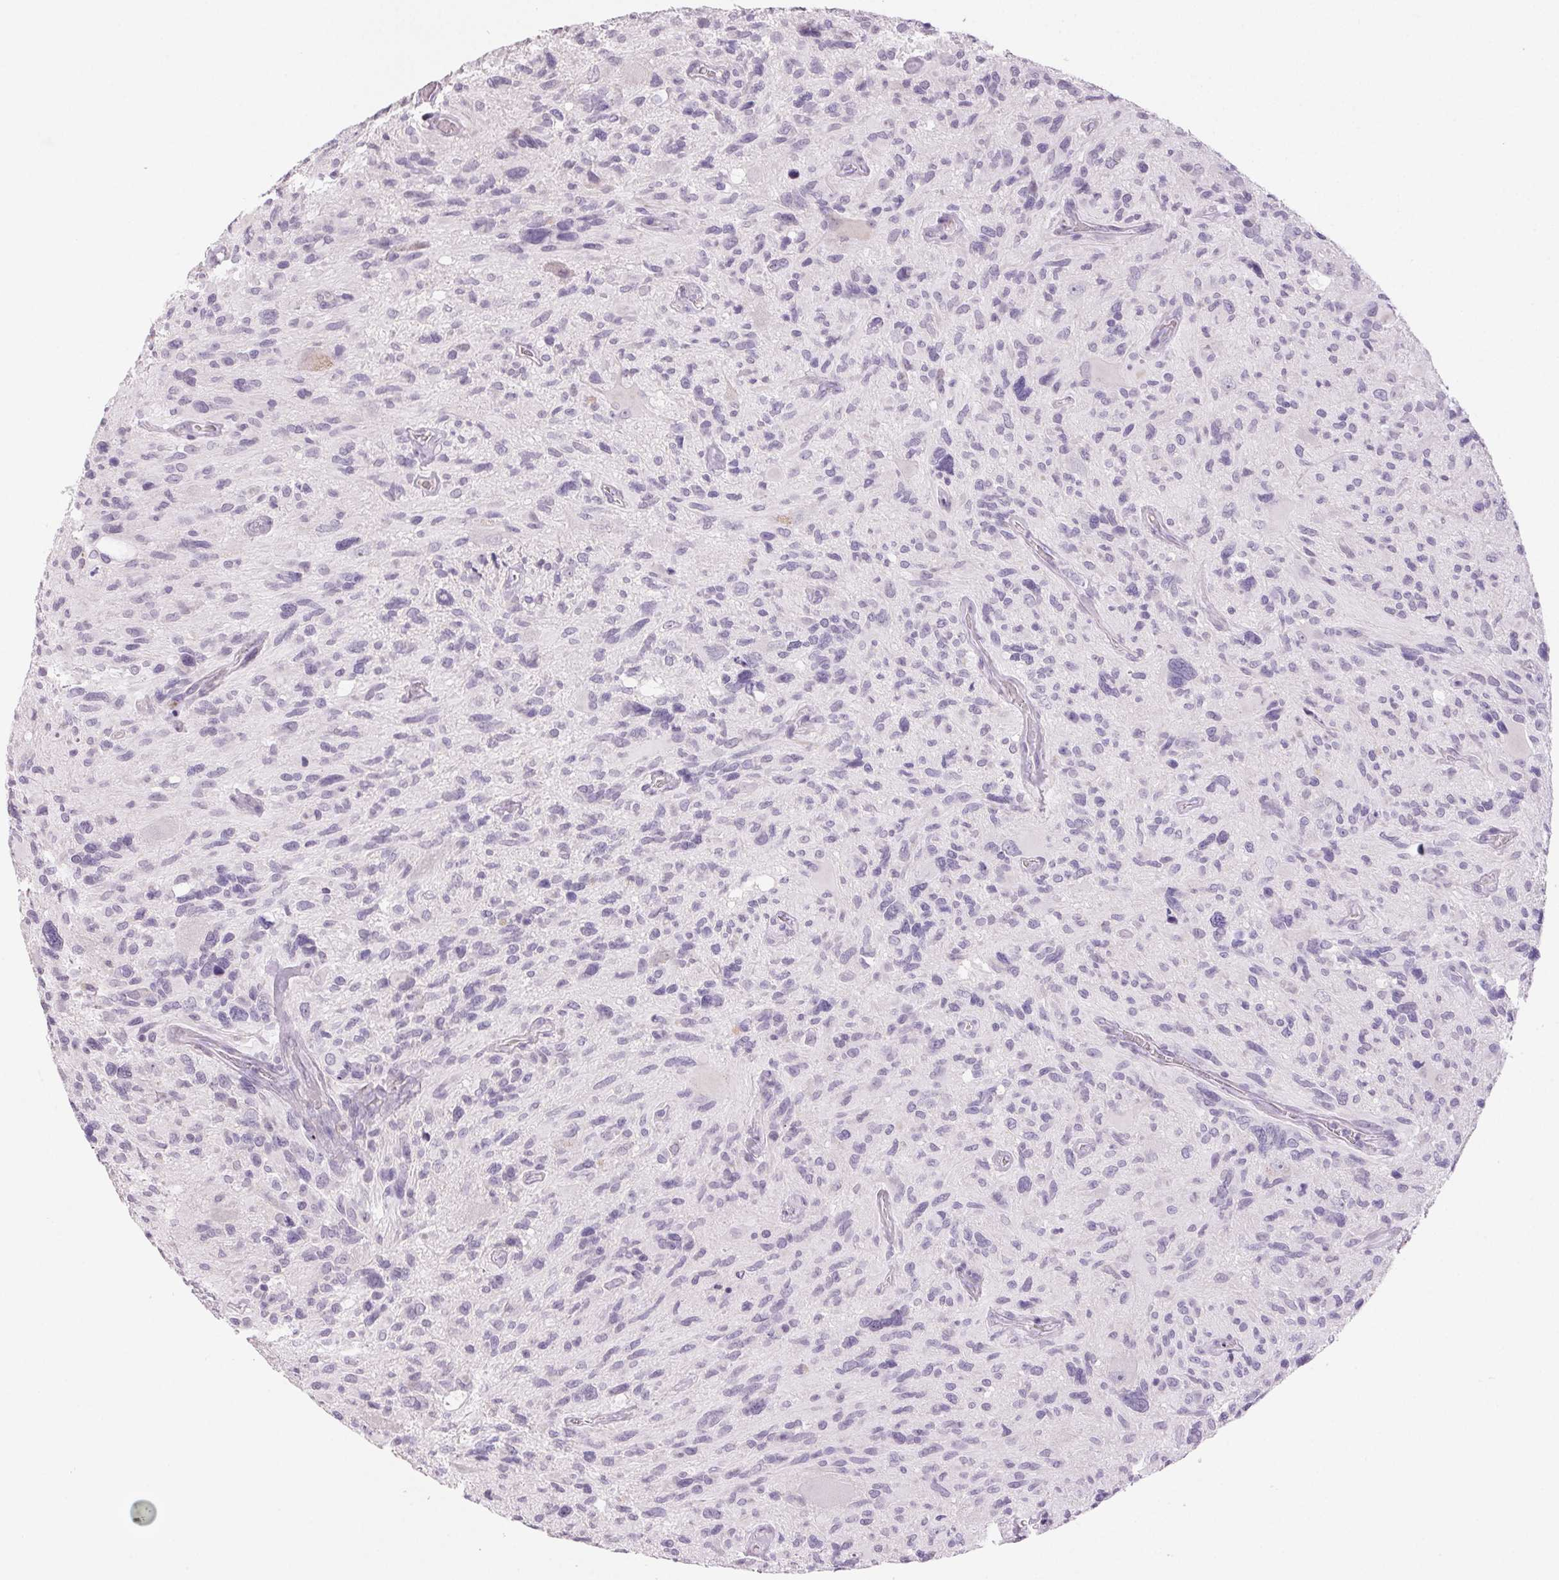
{"staining": {"intensity": "negative", "quantity": "none", "location": "none"}, "tissue": "glioma", "cell_type": "Tumor cells", "image_type": "cancer", "snomed": [{"axis": "morphology", "description": "Glioma, malignant, High grade"}, {"axis": "topography", "description": "Brain"}], "caption": "An IHC image of glioma is shown. There is no staining in tumor cells of glioma.", "gene": "BPIFB2", "patient": {"sex": "male", "age": 49}}